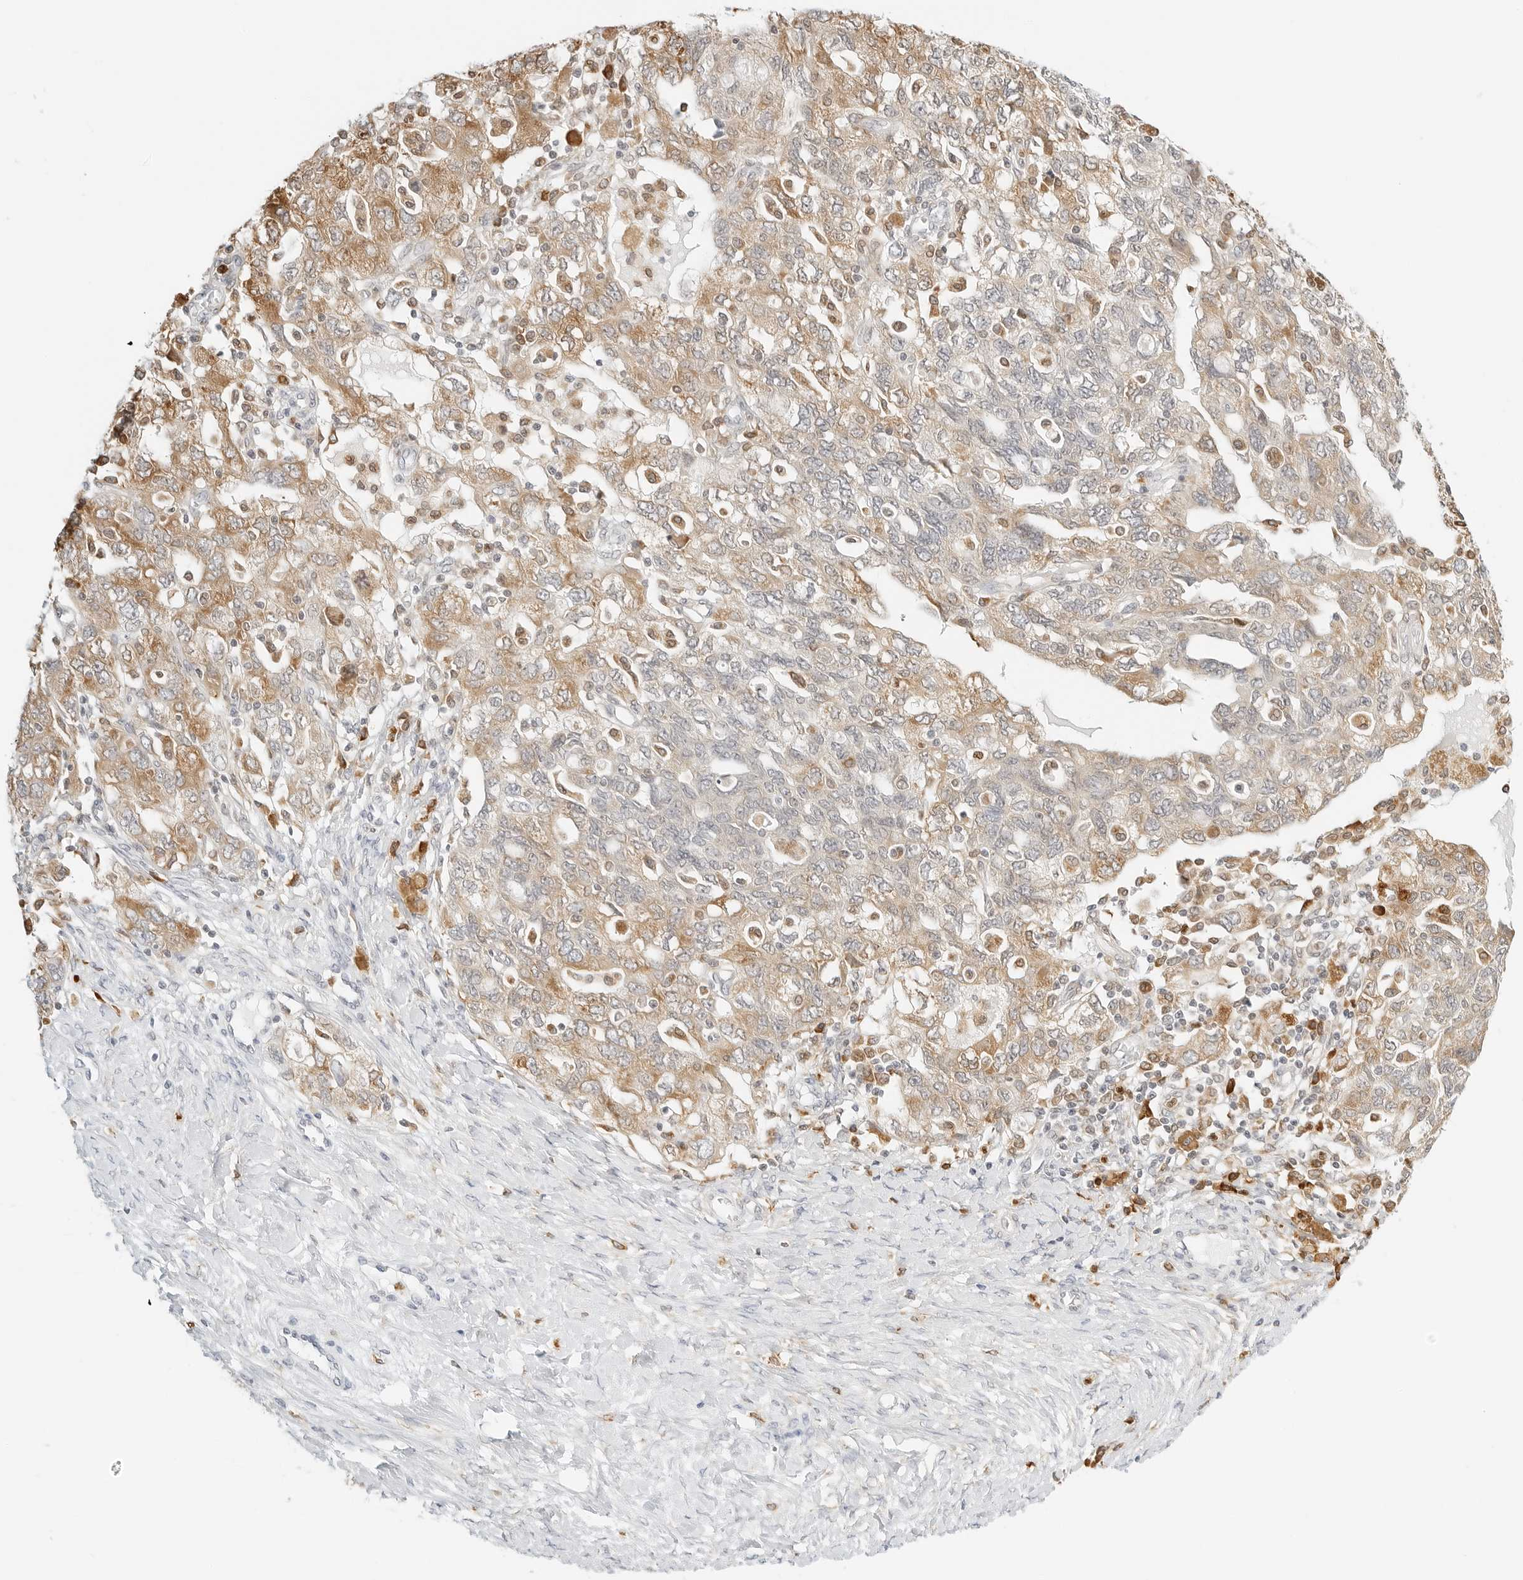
{"staining": {"intensity": "moderate", "quantity": "25%-75%", "location": "cytoplasmic/membranous"}, "tissue": "ovarian cancer", "cell_type": "Tumor cells", "image_type": "cancer", "snomed": [{"axis": "morphology", "description": "Carcinoma, NOS"}, {"axis": "morphology", "description": "Cystadenocarcinoma, serous, NOS"}, {"axis": "topography", "description": "Ovary"}], "caption": "Immunohistochemical staining of human carcinoma (ovarian) shows moderate cytoplasmic/membranous protein staining in about 25%-75% of tumor cells.", "gene": "THEM4", "patient": {"sex": "female", "age": 69}}